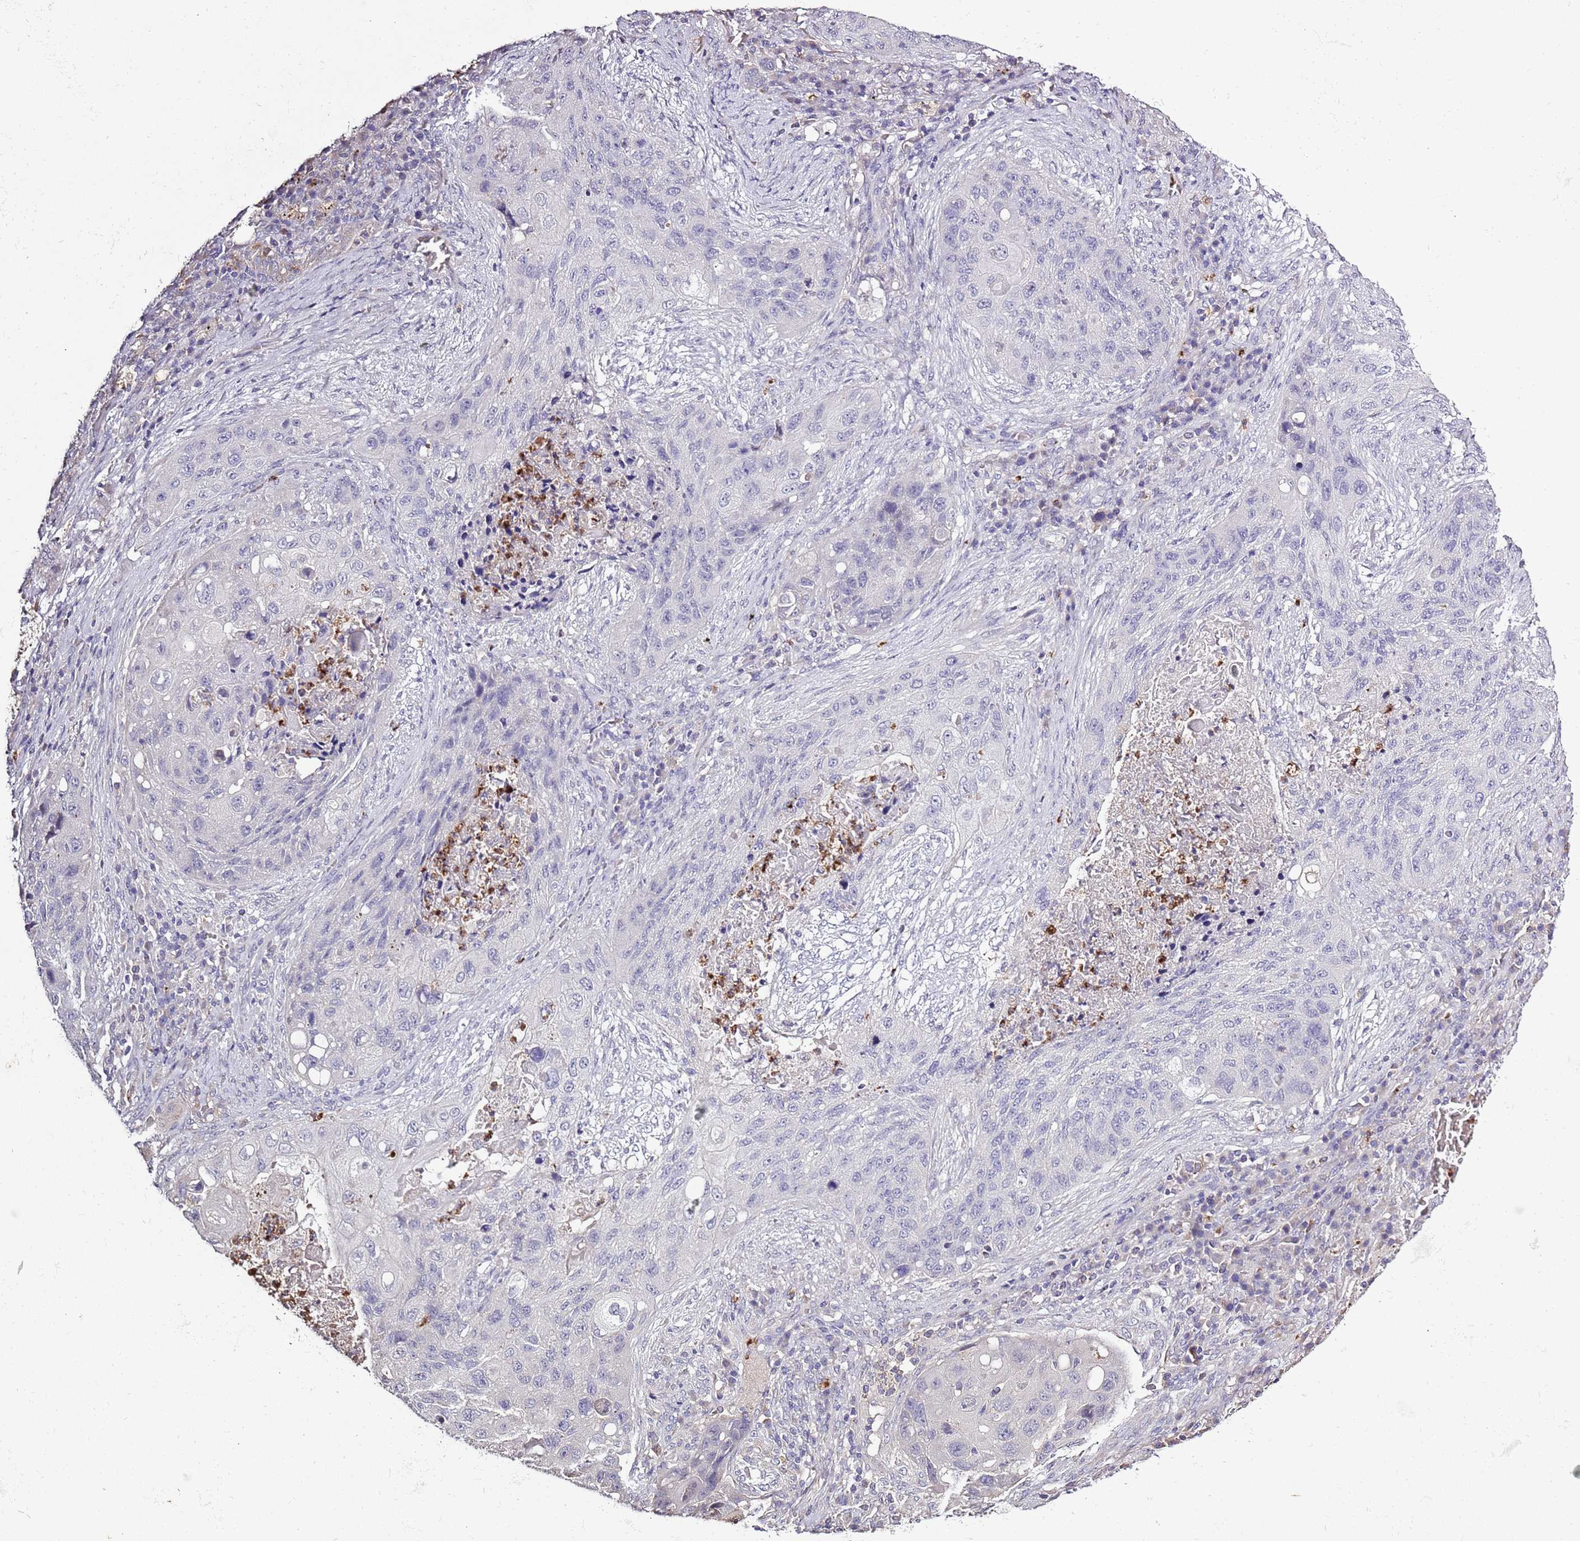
{"staining": {"intensity": "negative", "quantity": "none", "location": "none"}, "tissue": "lung cancer", "cell_type": "Tumor cells", "image_type": "cancer", "snomed": [{"axis": "morphology", "description": "Squamous cell carcinoma, NOS"}, {"axis": "topography", "description": "Lung"}], "caption": "This is an IHC image of human squamous cell carcinoma (lung). There is no expression in tumor cells.", "gene": "P2RY13", "patient": {"sex": "female", "age": 63}}